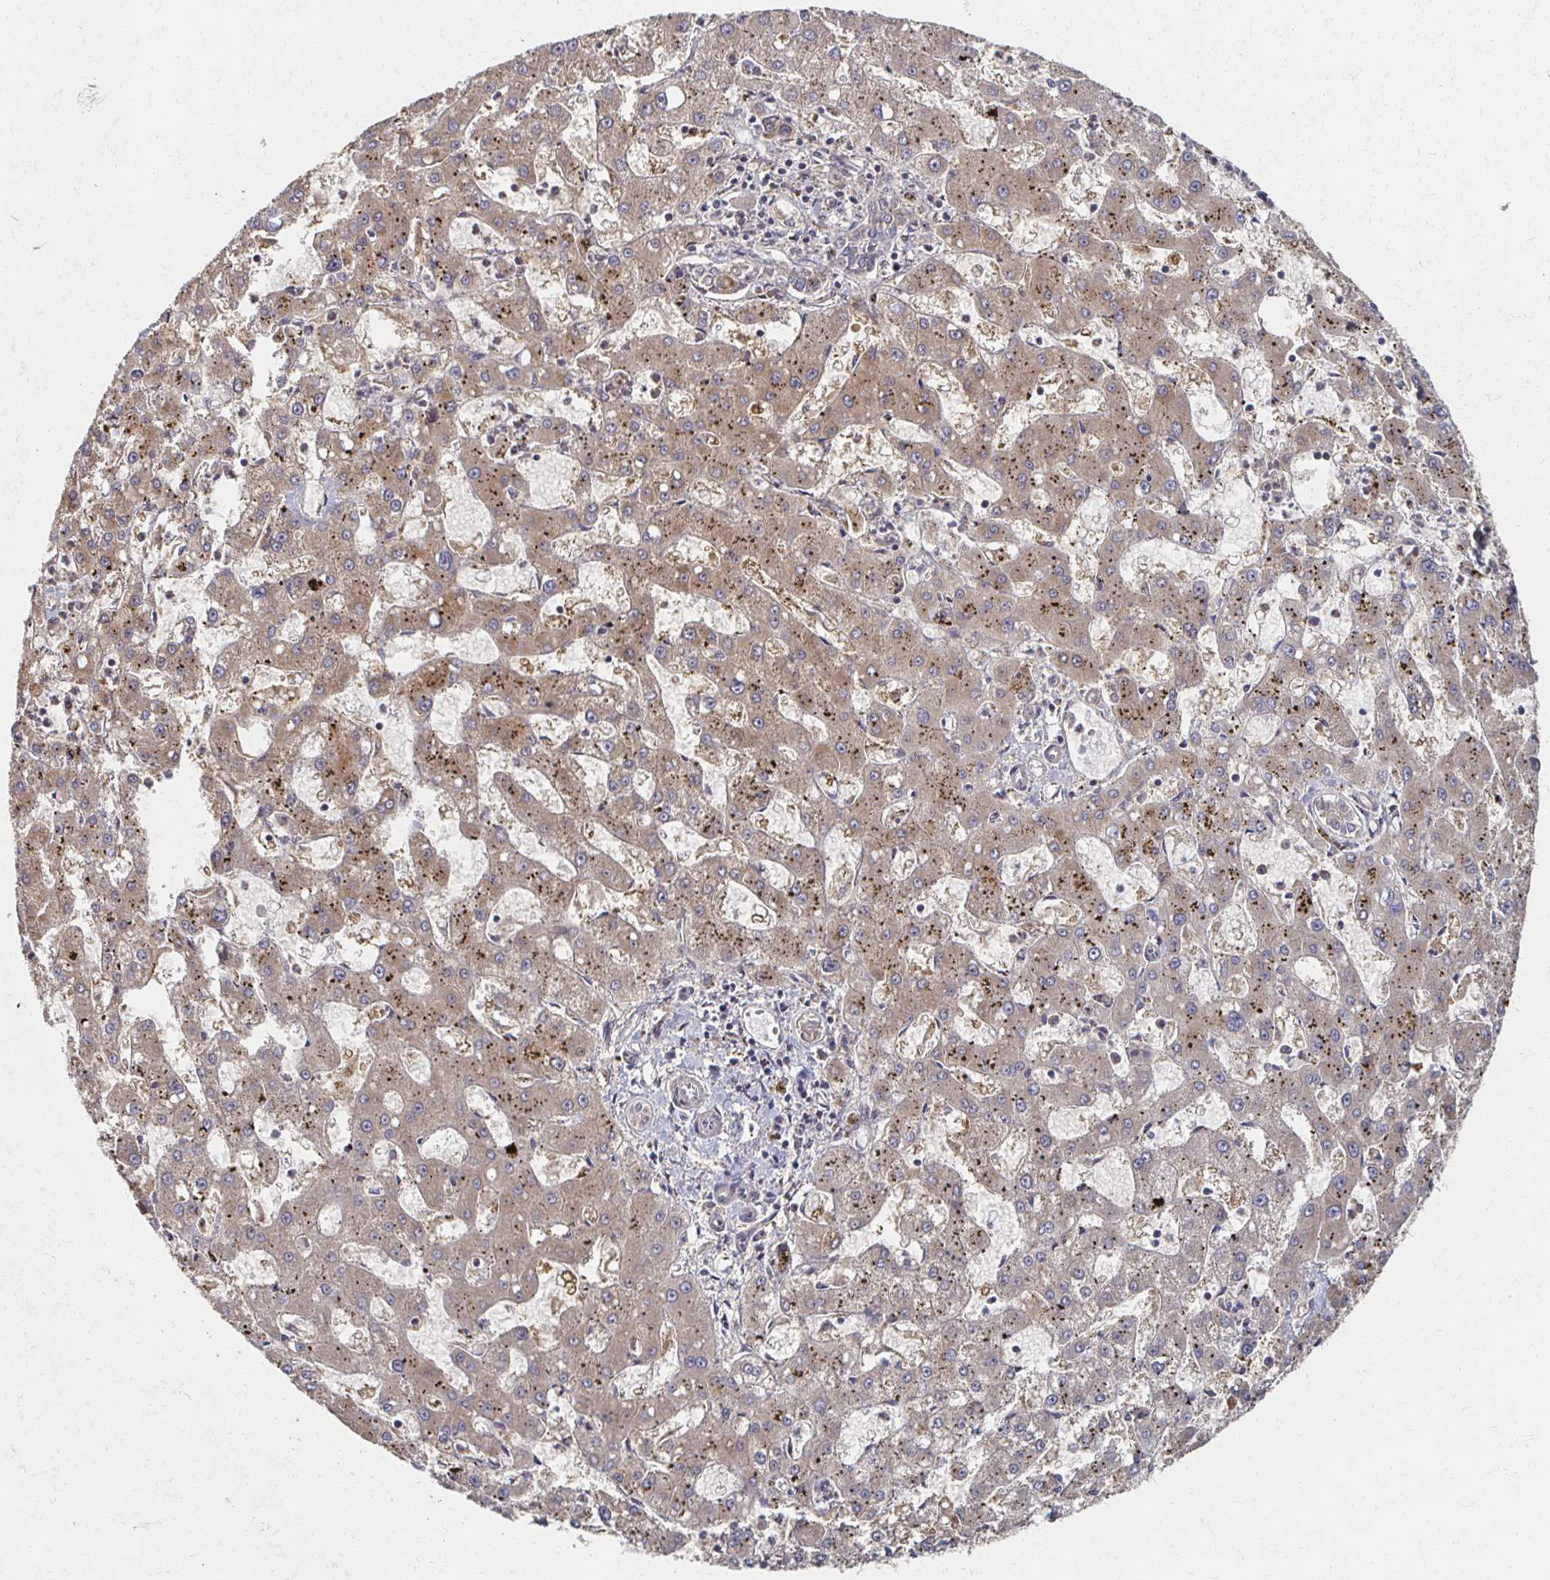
{"staining": {"intensity": "moderate", "quantity": ">75%", "location": "cytoplasmic/membranous"}, "tissue": "liver cancer", "cell_type": "Tumor cells", "image_type": "cancer", "snomed": [{"axis": "morphology", "description": "Carcinoma, Hepatocellular, NOS"}, {"axis": "topography", "description": "Liver"}], "caption": "An IHC photomicrograph of neoplastic tissue is shown. Protein staining in brown highlights moderate cytoplasmic/membranous positivity in liver hepatocellular carcinoma within tumor cells. (Stains: DAB in brown, nuclei in blue, Microscopy: brightfield microscopy at high magnification).", "gene": "CX3CR1", "patient": {"sex": "male", "age": 67}}